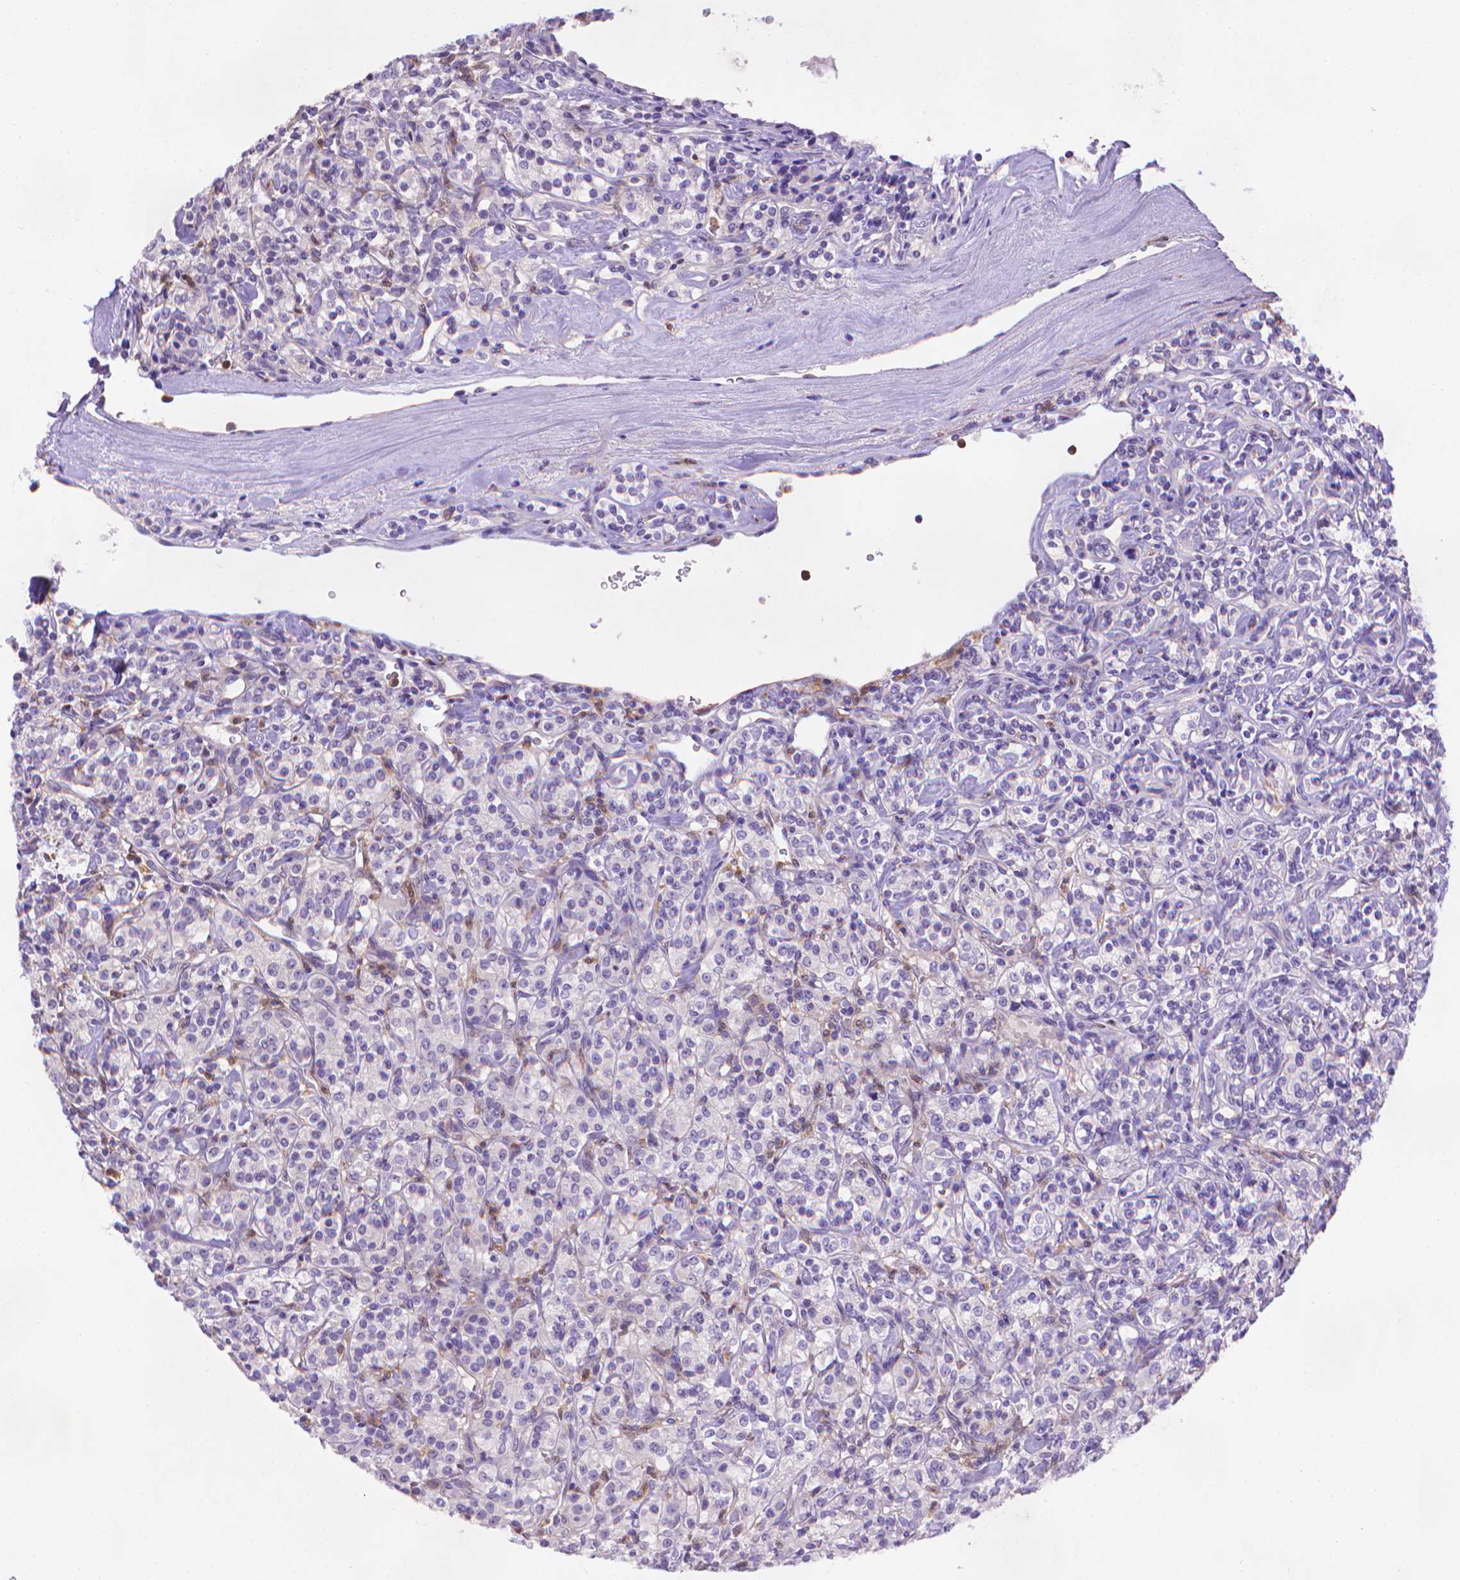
{"staining": {"intensity": "negative", "quantity": "none", "location": "none"}, "tissue": "renal cancer", "cell_type": "Tumor cells", "image_type": "cancer", "snomed": [{"axis": "morphology", "description": "Adenocarcinoma, NOS"}, {"axis": "topography", "description": "Kidney"}], "caption": "Immunohistochemistry micrograph of neoplastic tissue: human adenocarcinoma (renal) stained with DAB demonstrates no significant protein positivity in tumor cells.", "gene": "FGD2", "patient": {"sex": "male", "age": 77}}